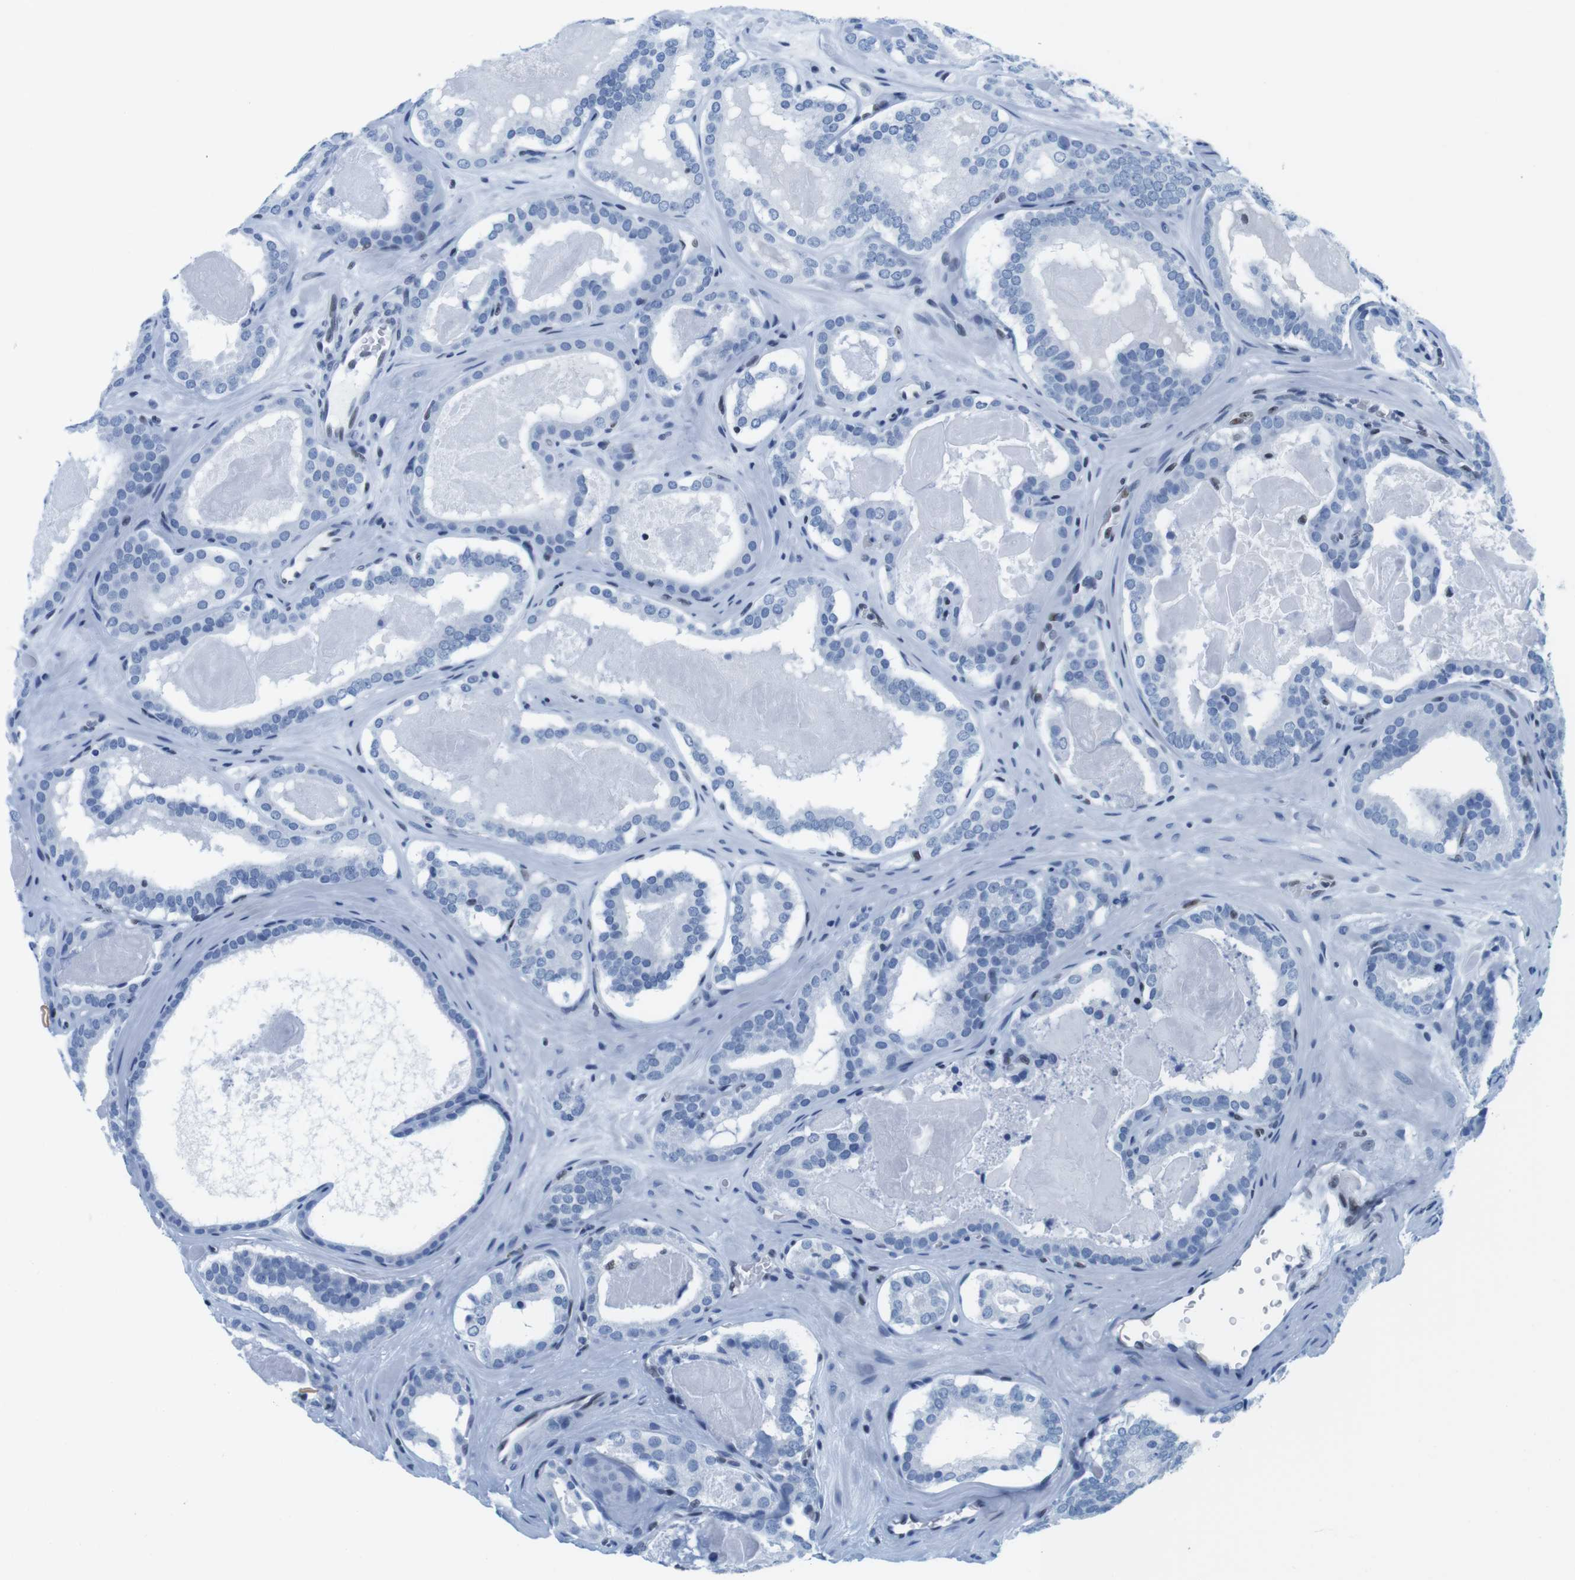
{"staining": {"intensity": "negative", "quantity": "none", "location": "none"}, "tissue": "prostate cancer", "cell_type": "Tumor cells", "image_type": "cancer", "snomed": [{"axis": "morphology", "description": "Adenocarcinoma, High grade"}, {"axis": "topography", "description": "Prostate"}], "caption": "High magnification brightfield microscopy of prostate high-grade adenocarcinoma stained with DAB (3,3'-diaminobenzidine) (brown) and counterstained with hematoxylin (blue): tumor cells show no significant staining.", "gene": "IFI16", "patient": {"sex": "male", "age": 60}}